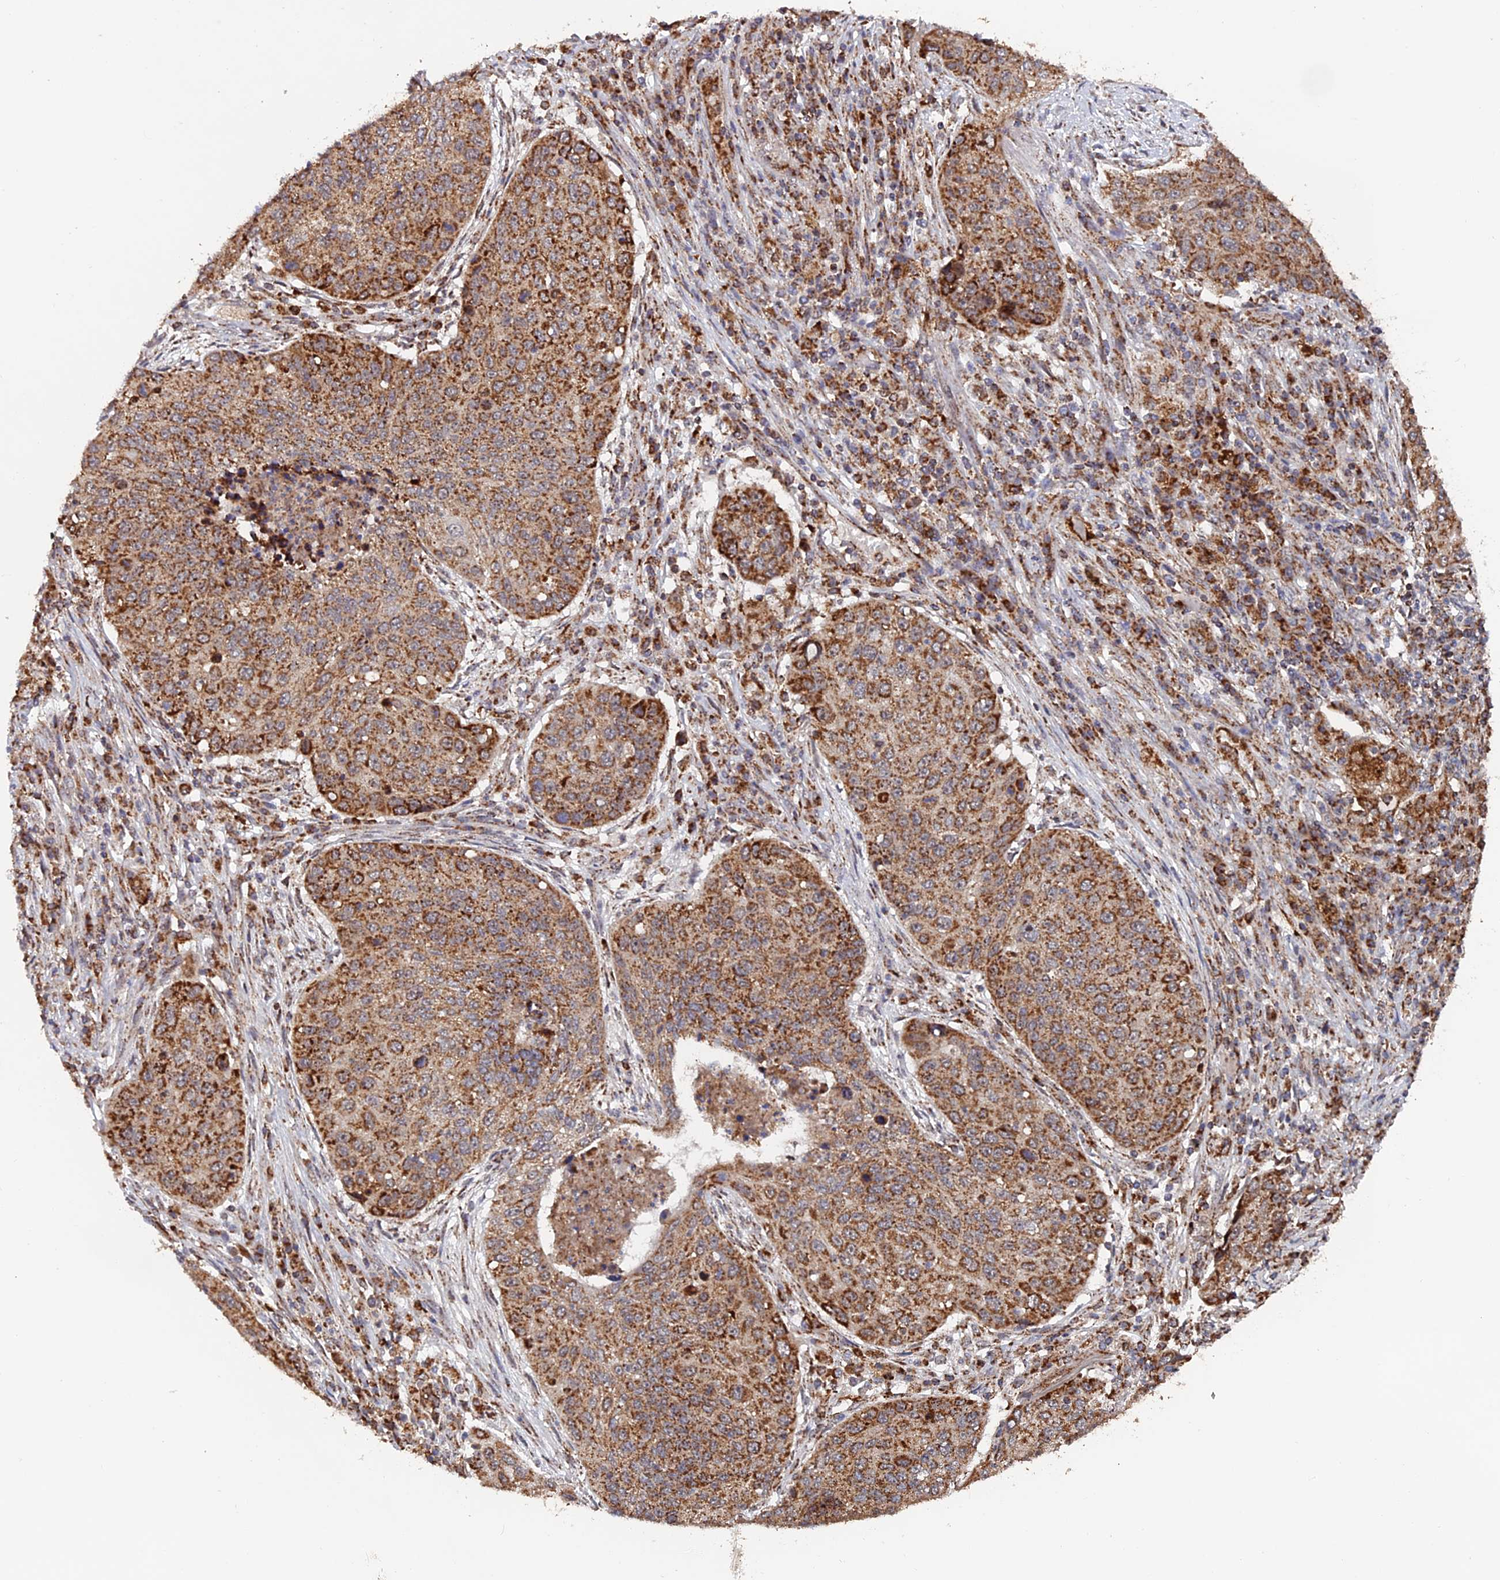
{"staining": {"intensity": "moderate", "quantity": ">75%", "location": "cytoplasmic/membranous"}, "tissue": "lung cancer", "cell_type": "Tumor cells", "image_type": "cancer", "snomed": [{"axis": "morphology", "description": "Squamous cell carcinoma, NOS"}, {"axis": "topography", "description": "Lung"}], "caption": "High-power microscopy captured an immunohistochemistry histopathology image of lung cancer, revealing moderate cytoplasmic/membranous staining in about >75% of tumor cells. (Stains: DAB (3,3'-diaminobenzidine) in brown, nuclei in blue, Microscopy: brightfield microscopy at high magnification).", "gene": "DTYMK", "patient": {"sex": "female", "age": 63}}